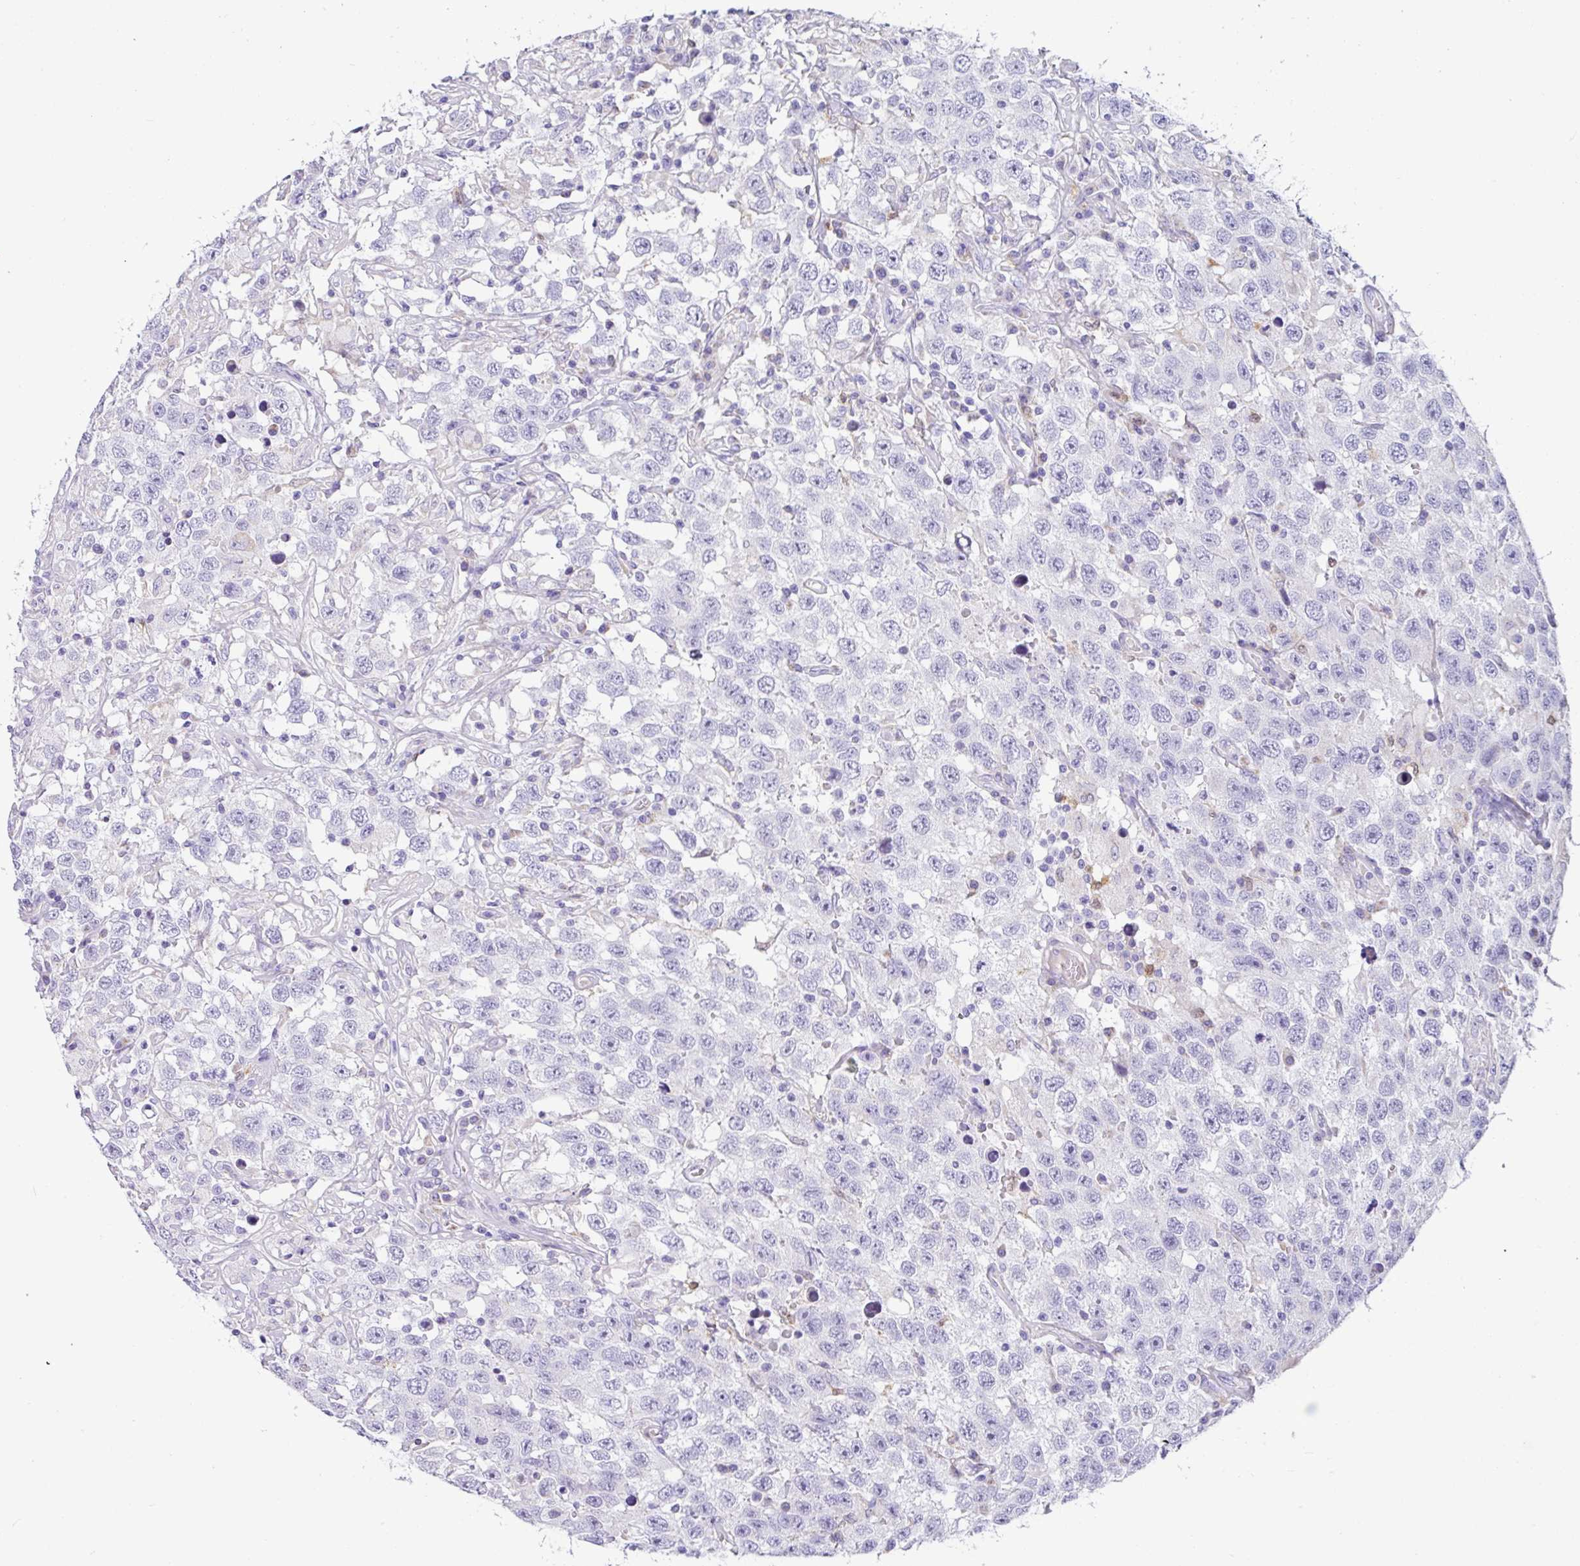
{"staining": {"intensity": "negative", "quantity": "none", "location": "none"}, "tissue": "testis cancer", "cell_type": "Tumor cells", "image_type": "cancer", "snomed": [{"axis": "morphology", "description": "Seminoma, NOS"}, {"axis": "topography", "description": "Testis"}], "caption": "Immunohistochemistry (IHC) image of human testis cancer (seminoma) stained for a protein (brown), which demonstrates no expression in tumor cells. Nuclei are stained in blue.", "gene": "SH2D3C", "patient": {"sex": "male", "age": 41}}